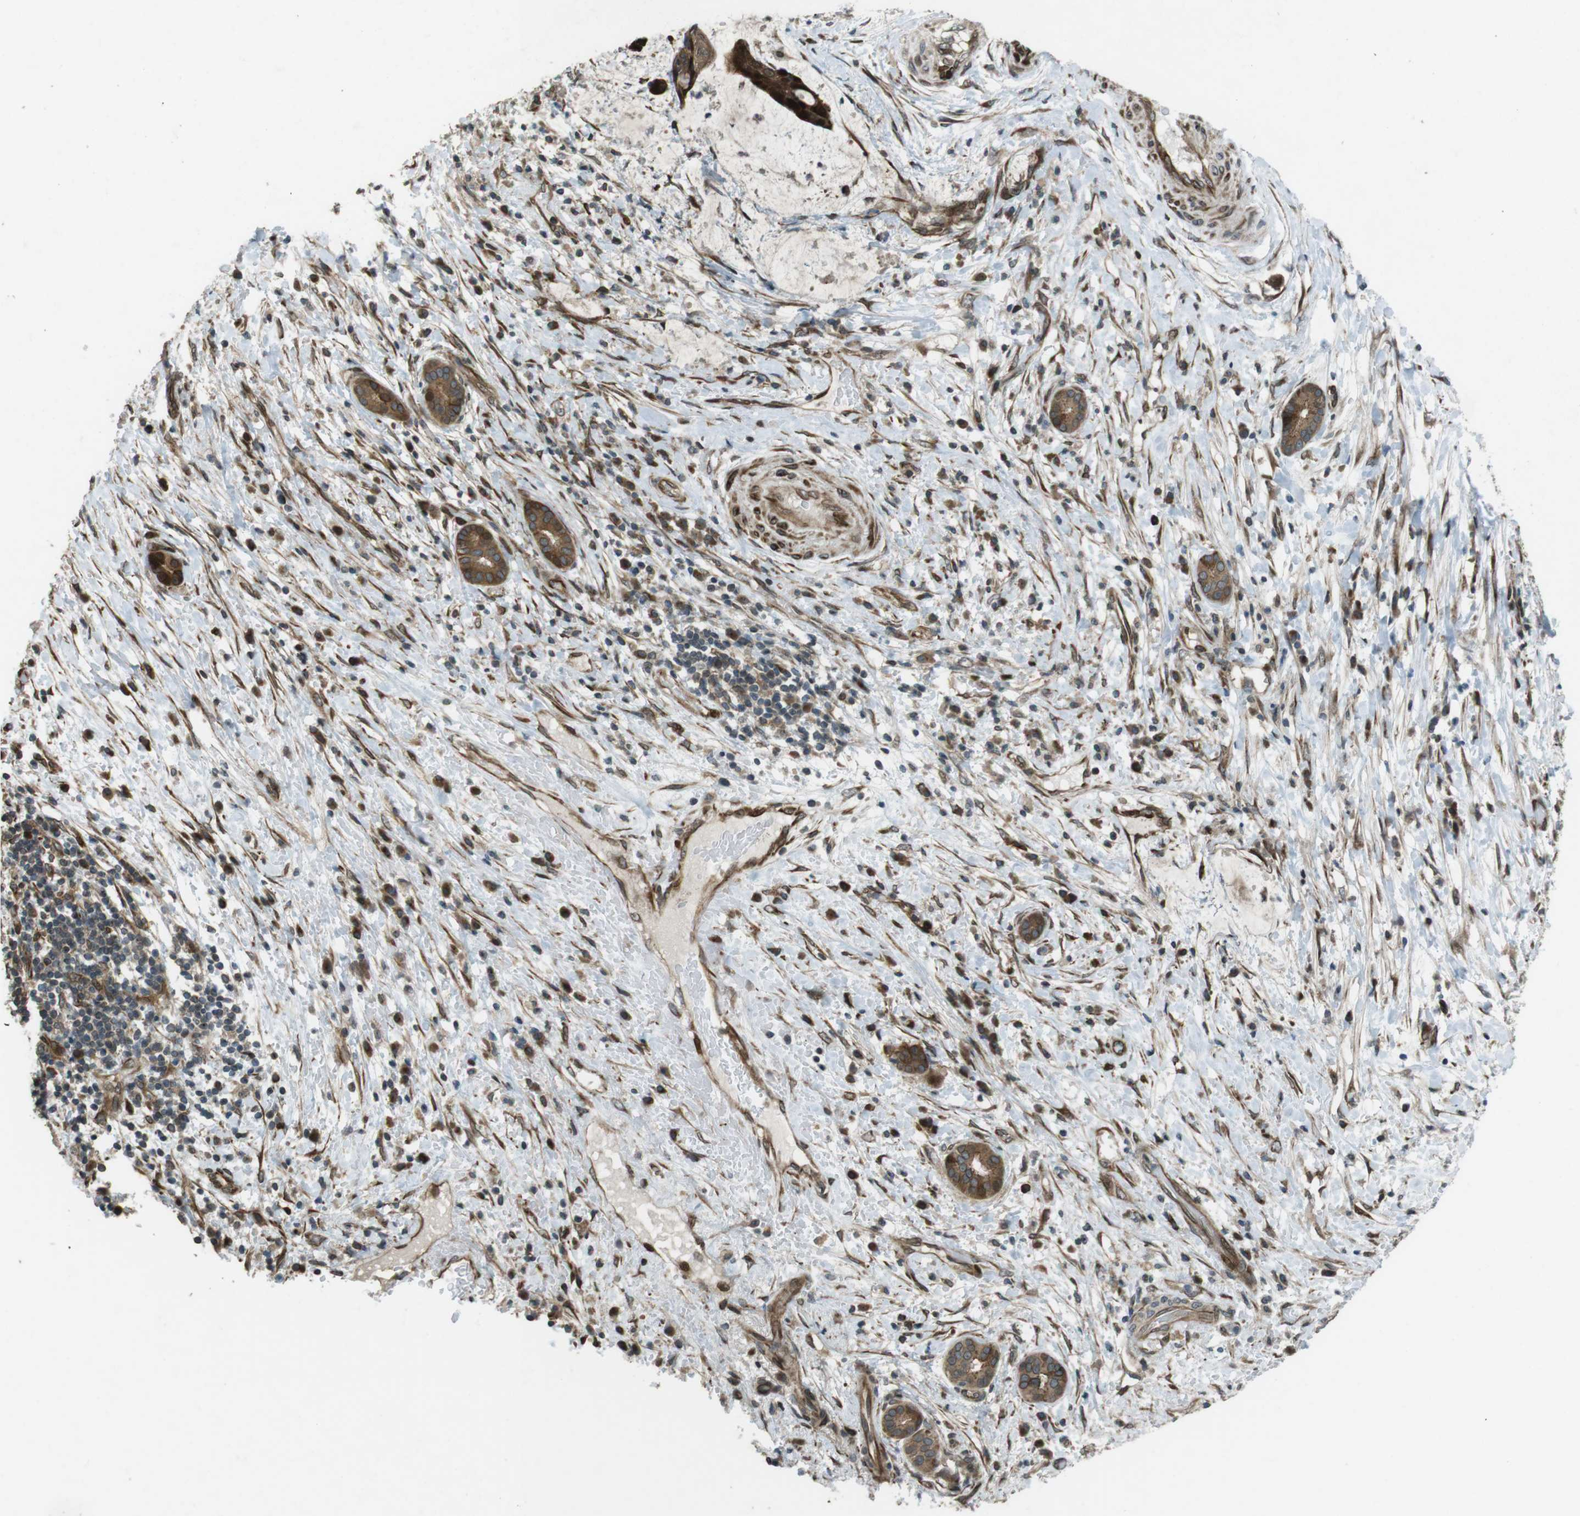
{"staining": {"intensity": "moderate", "quantity": ">75%", "location": "cytoplasmic/membranous"}, "tissue": "liver cancer", "cell_type": "Tumor cells", "image_type": "cancer", "snomed": [{"axis": "morphology", "description": "Cholangiocarcinoma"}, {"axis": "topography", "description": "Liver"}], "caption": "A brown stain highlights moderate cytoplasmic/membranous staining of a protein in human liver cholangiocarcinoma tumor cells.", "gene": "ZNF330", "patient": {"sex": "female", "age": 73}}